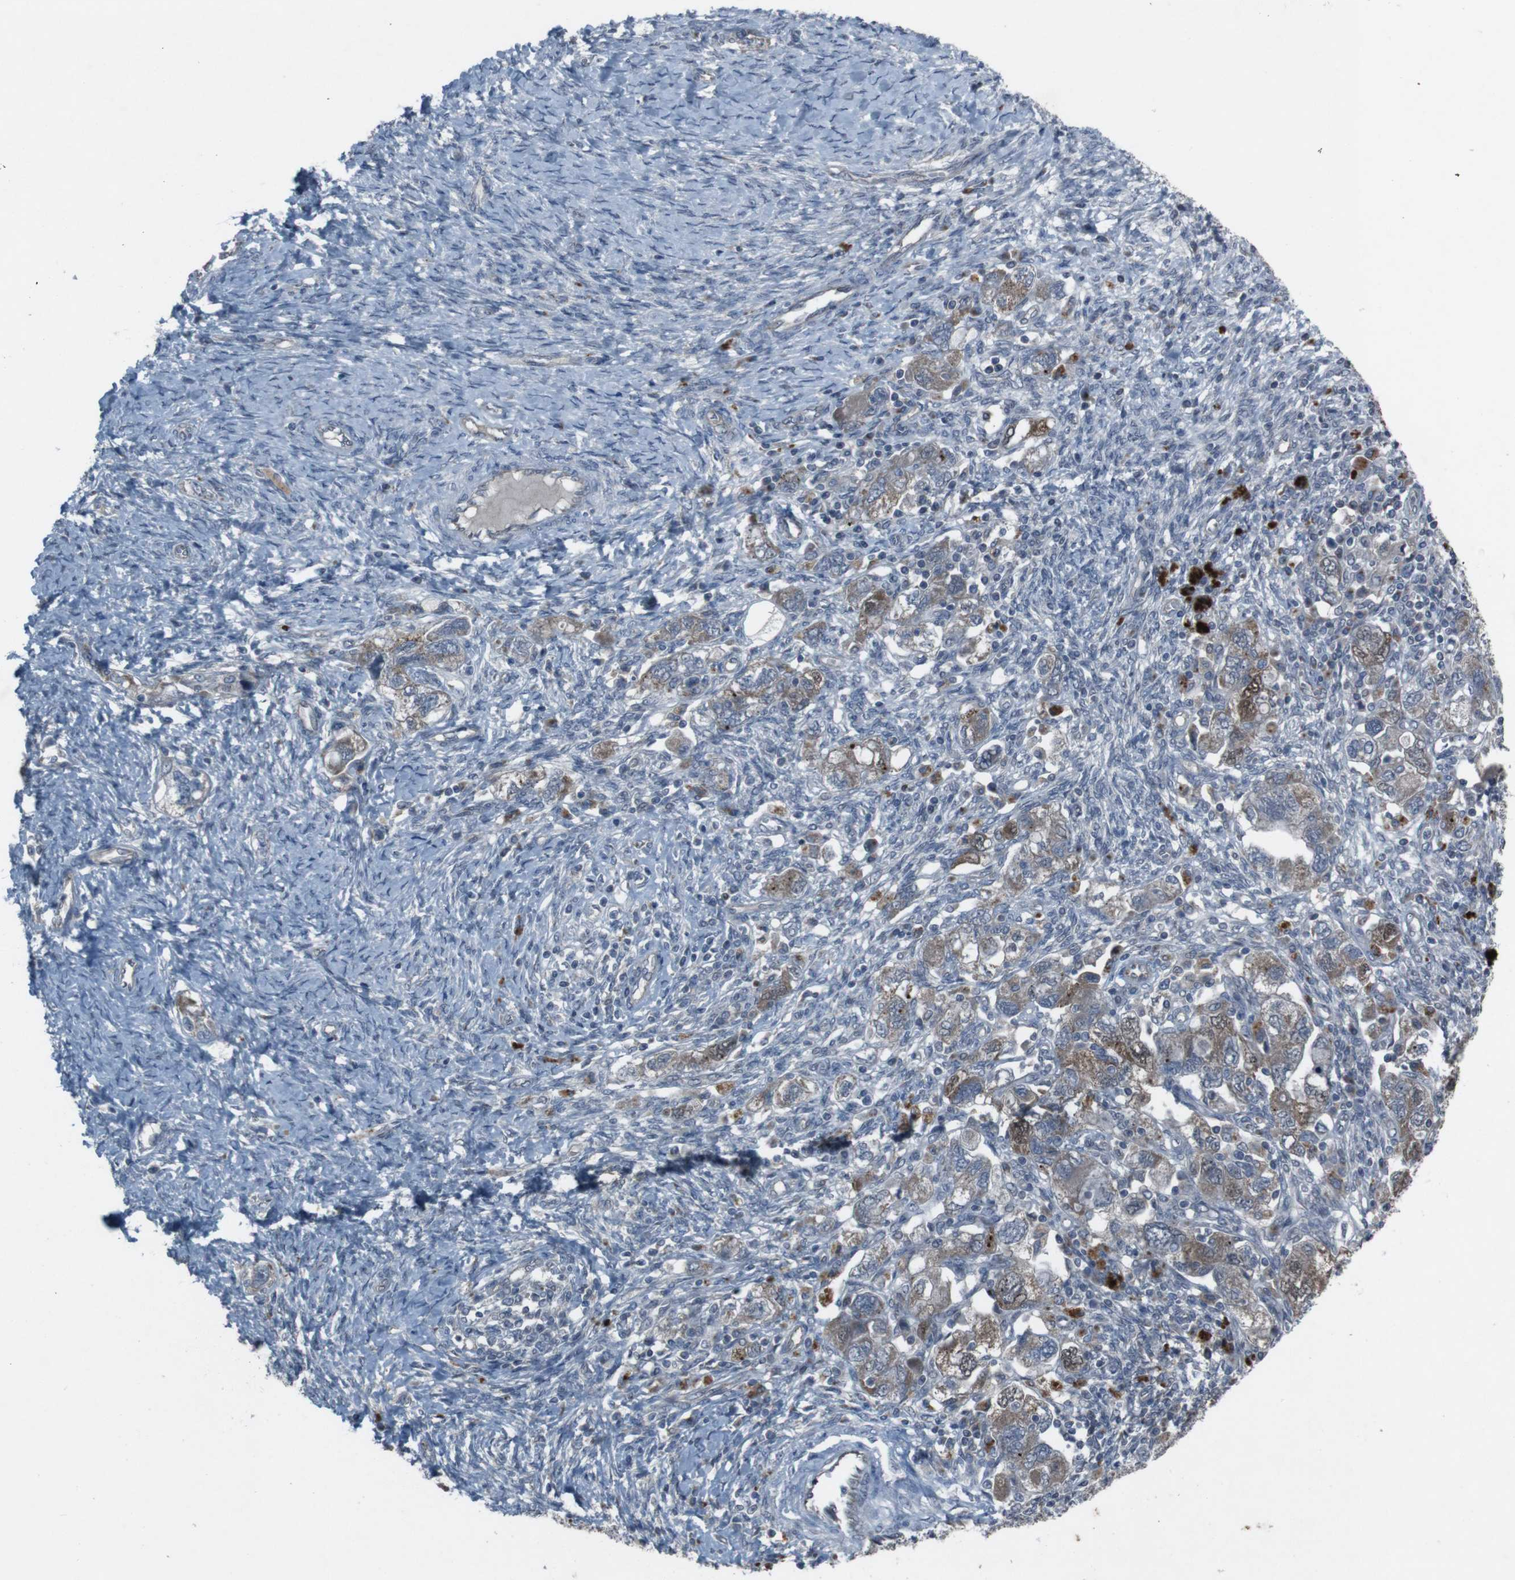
{"staining": {"intensity": "moderate", "quantity": ">75%", "location": "cytoplasmic/membranous,nuclear"}, "tissue": "ovarian cancer", "cell_type": "Tumor cells", "image_type": "cancer", "snomed": [{"axis": "morphology", "description": "Carcinoma, NOS"}, {"axis": "morphology", "description": "Cystadenocarcinoma, serous, NOS"}, {"axis": "topography", "description": "Ovary"}], "caption": "The micrograph reveals staining of ovarian cancer (carcinoma), revealing moderate cytoplasmic/membranous and nuclear protein positivity (brown color) within tumor cells.", "gene": "EFNA5", "patient": {"sex": "female", "age": 69}}